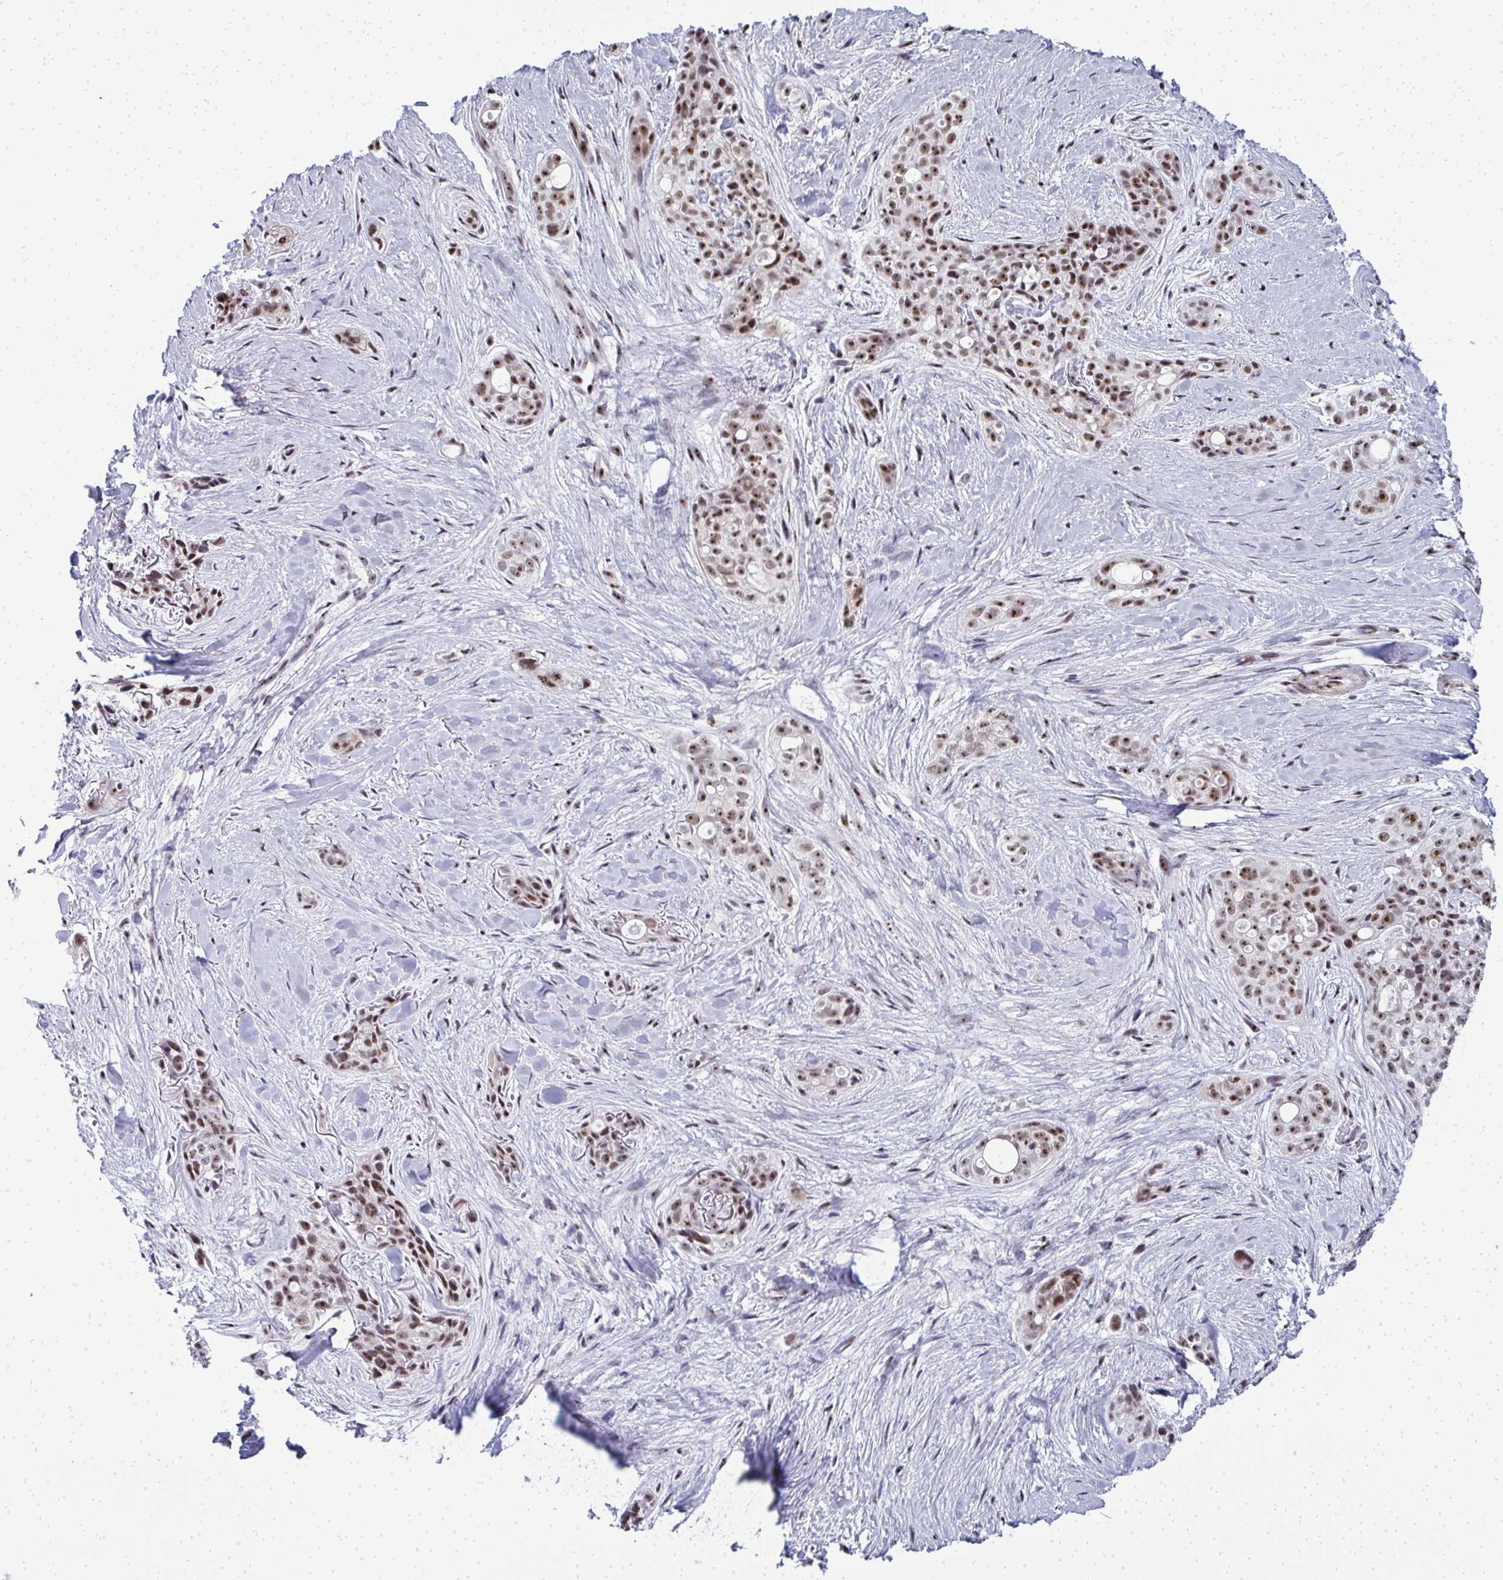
{"staining": {"intensity": "moderate", "quantity": ">75%", "location": "nuclear"}, "tissue": "skin cancer", "cell_type": "Tumor cells", "image_type": "cancer", "snomed": [{"axis": "morphology", "description": "Basal cell carcinoma"}, {"axis": "topography", "description": "Skin"}], "caption": "Skin basal cell carcinoma tissue reveals moderate nuclear positivity in about >75% of tumor cells, visualized by immunohistochemistry.", "gene": "SIRT7", "patient": {"sex": "female", "age": 79}}